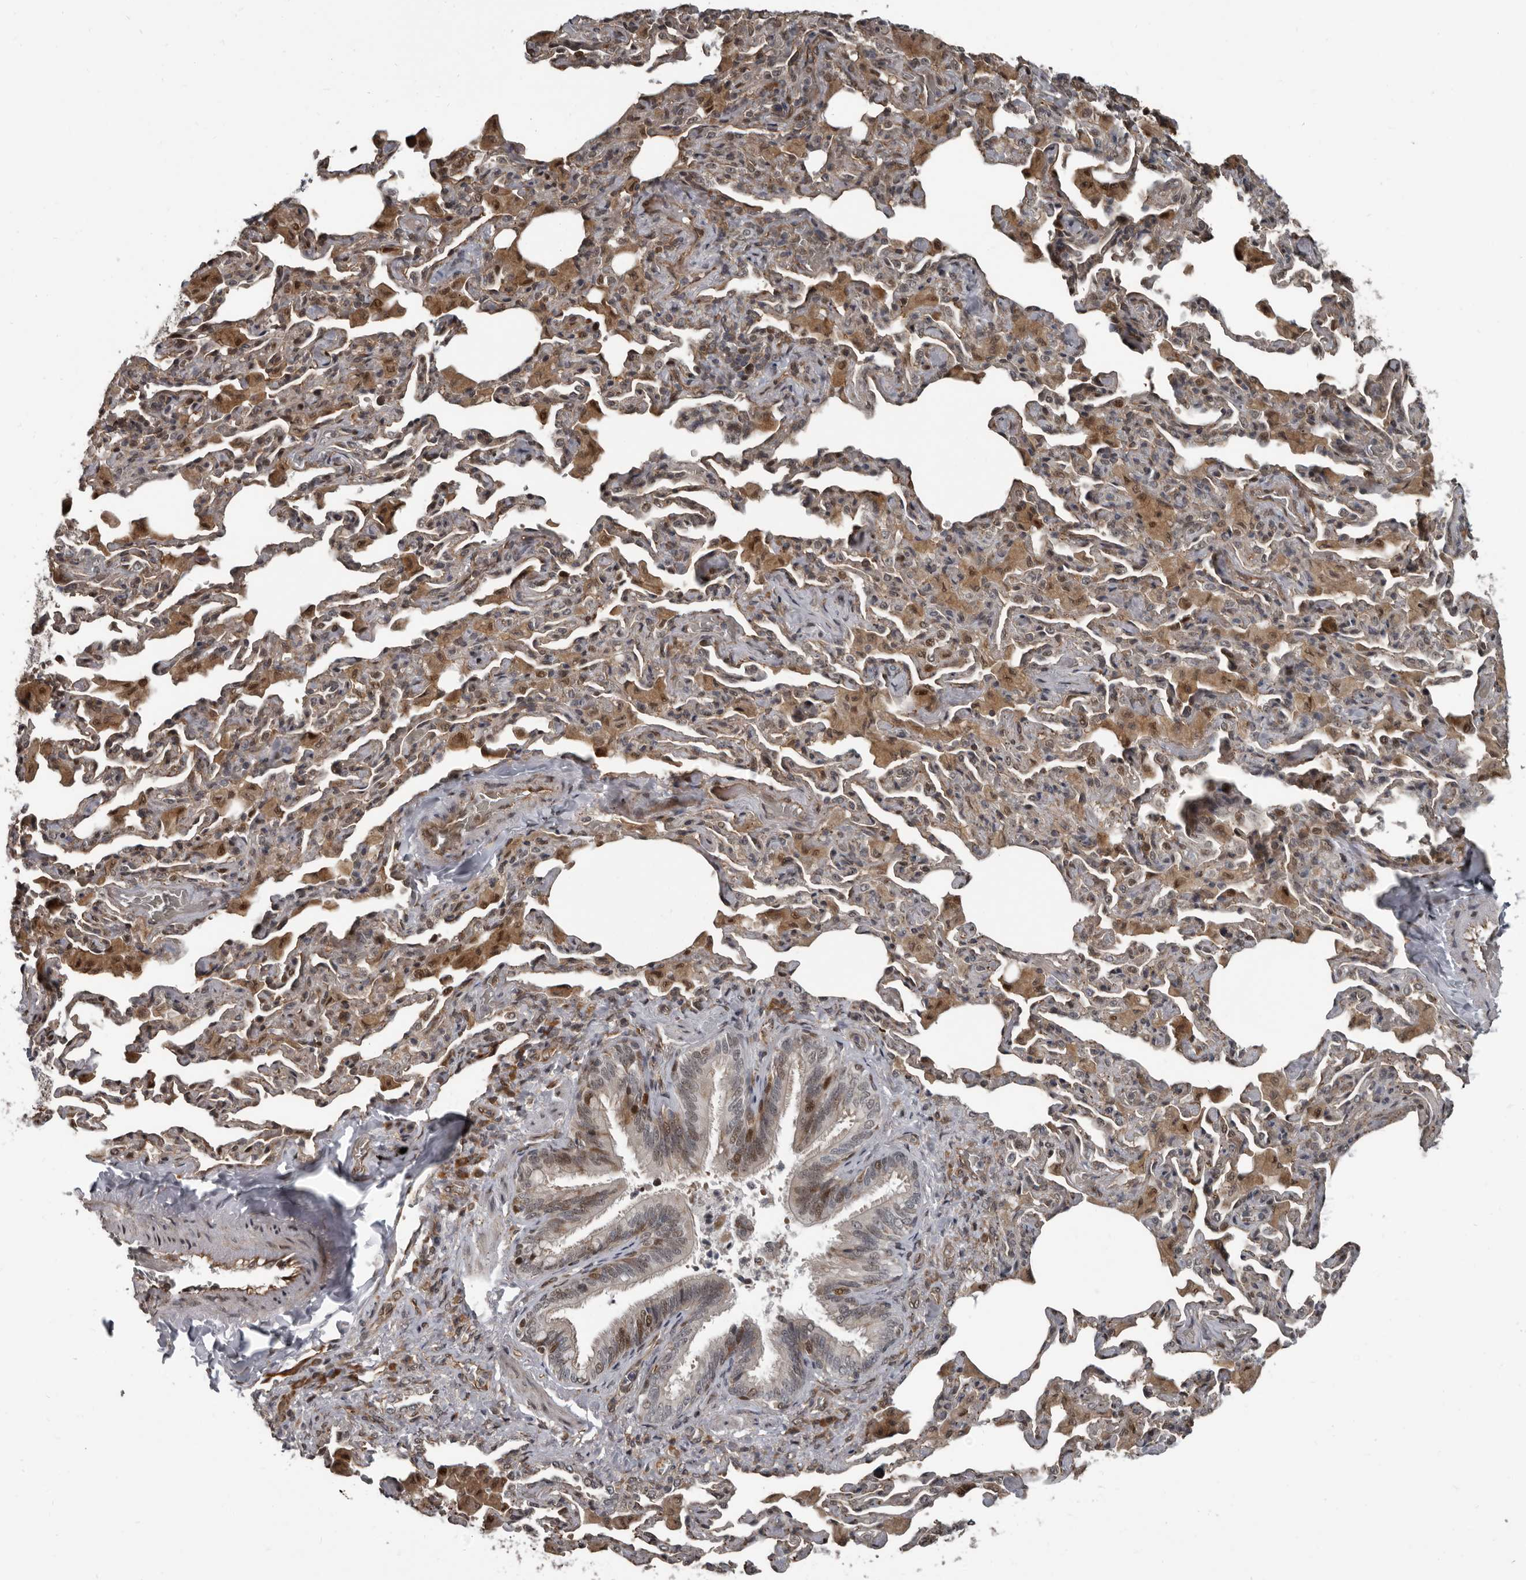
{"staining": {"intensity": "moderate", "quantity": "25%-75%", "location": "cytoplasmic/membranous,nuclear"}, "tissue": "bronchus", "cell_type": "Respiratory epithelial cells", "image_type": "normal", "snomed": [{"axis": "morphology", "description": "Normal tissue, NOS"}, {"axis": "morphology", "description": "Inflammation, NOS"}, {"axis": "topography", "description": "Lung"}], "caption": "Immunohistochemical staining of benign human bronchus exhibits 25%-75% levels of moderate cytoplasmic/membranous,nuclear protein positivity in about 25%-75% of respiratory epithelial cells. Using DAB (brown) and hematoxylin (blue) stains, captured at high magnification using brightfield microscopy.", "gene": "CHD1L", "patient": {"sex": "female", "age": 46}}